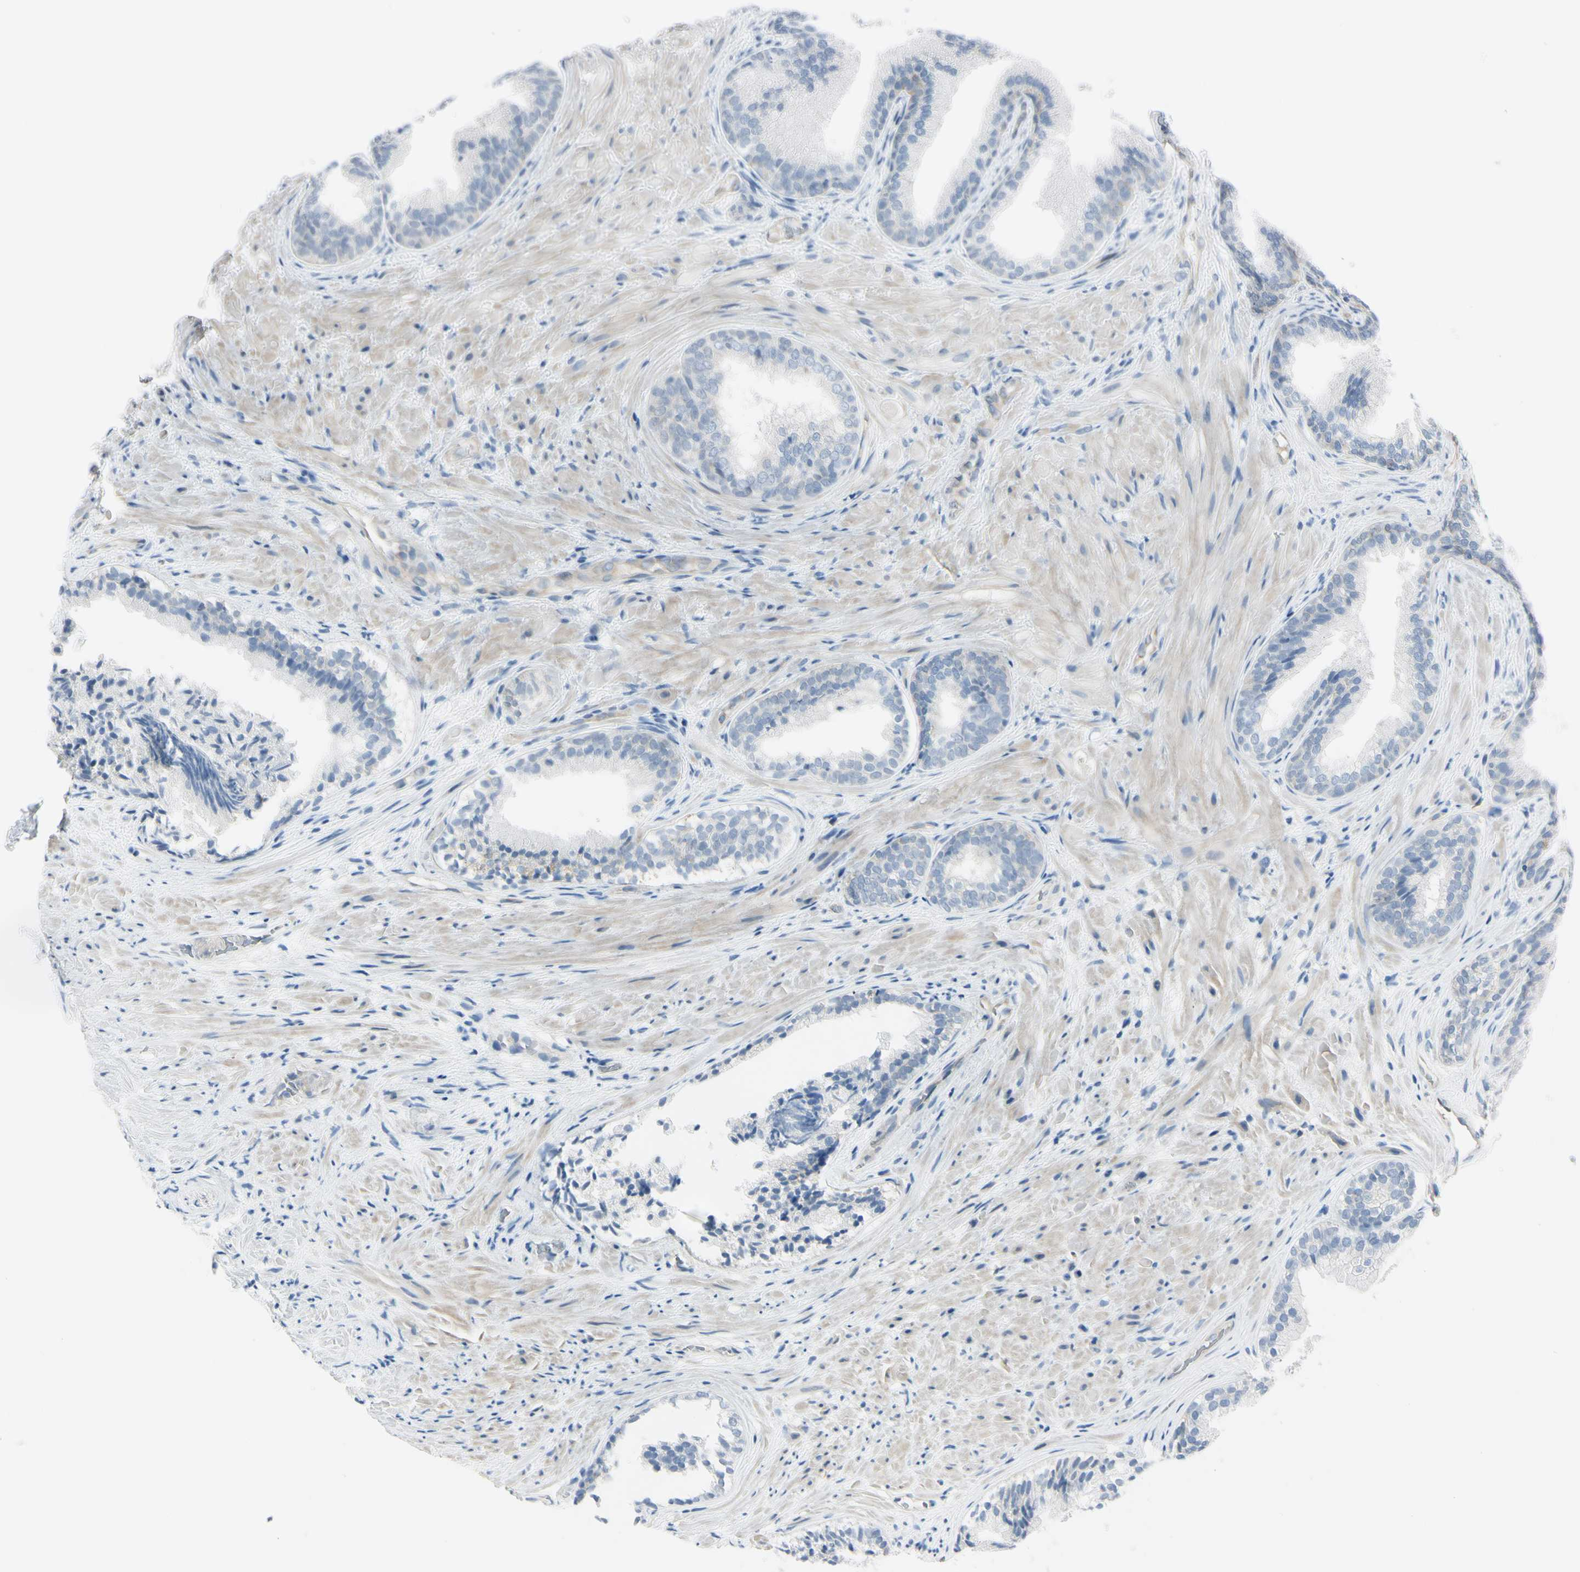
{"staining": {"intensity": "negative", "quantity": "none", "location": "none"}, "tissue": "prostate", "cell_type": "Glandular cells", "image_type": "normal", "snomed": [{"axis": "morphology", "description": "Normal tissue, NOS"}, {"axis": "topography", "description": "Prostate"}], "caption": "The immunohistochemistry (IHC) image has no significant expression in glandular cells of prostate. Nuclei are stained in blue.", "gene": "ASB9", "patient": {"sex": "male", "age": 76}}